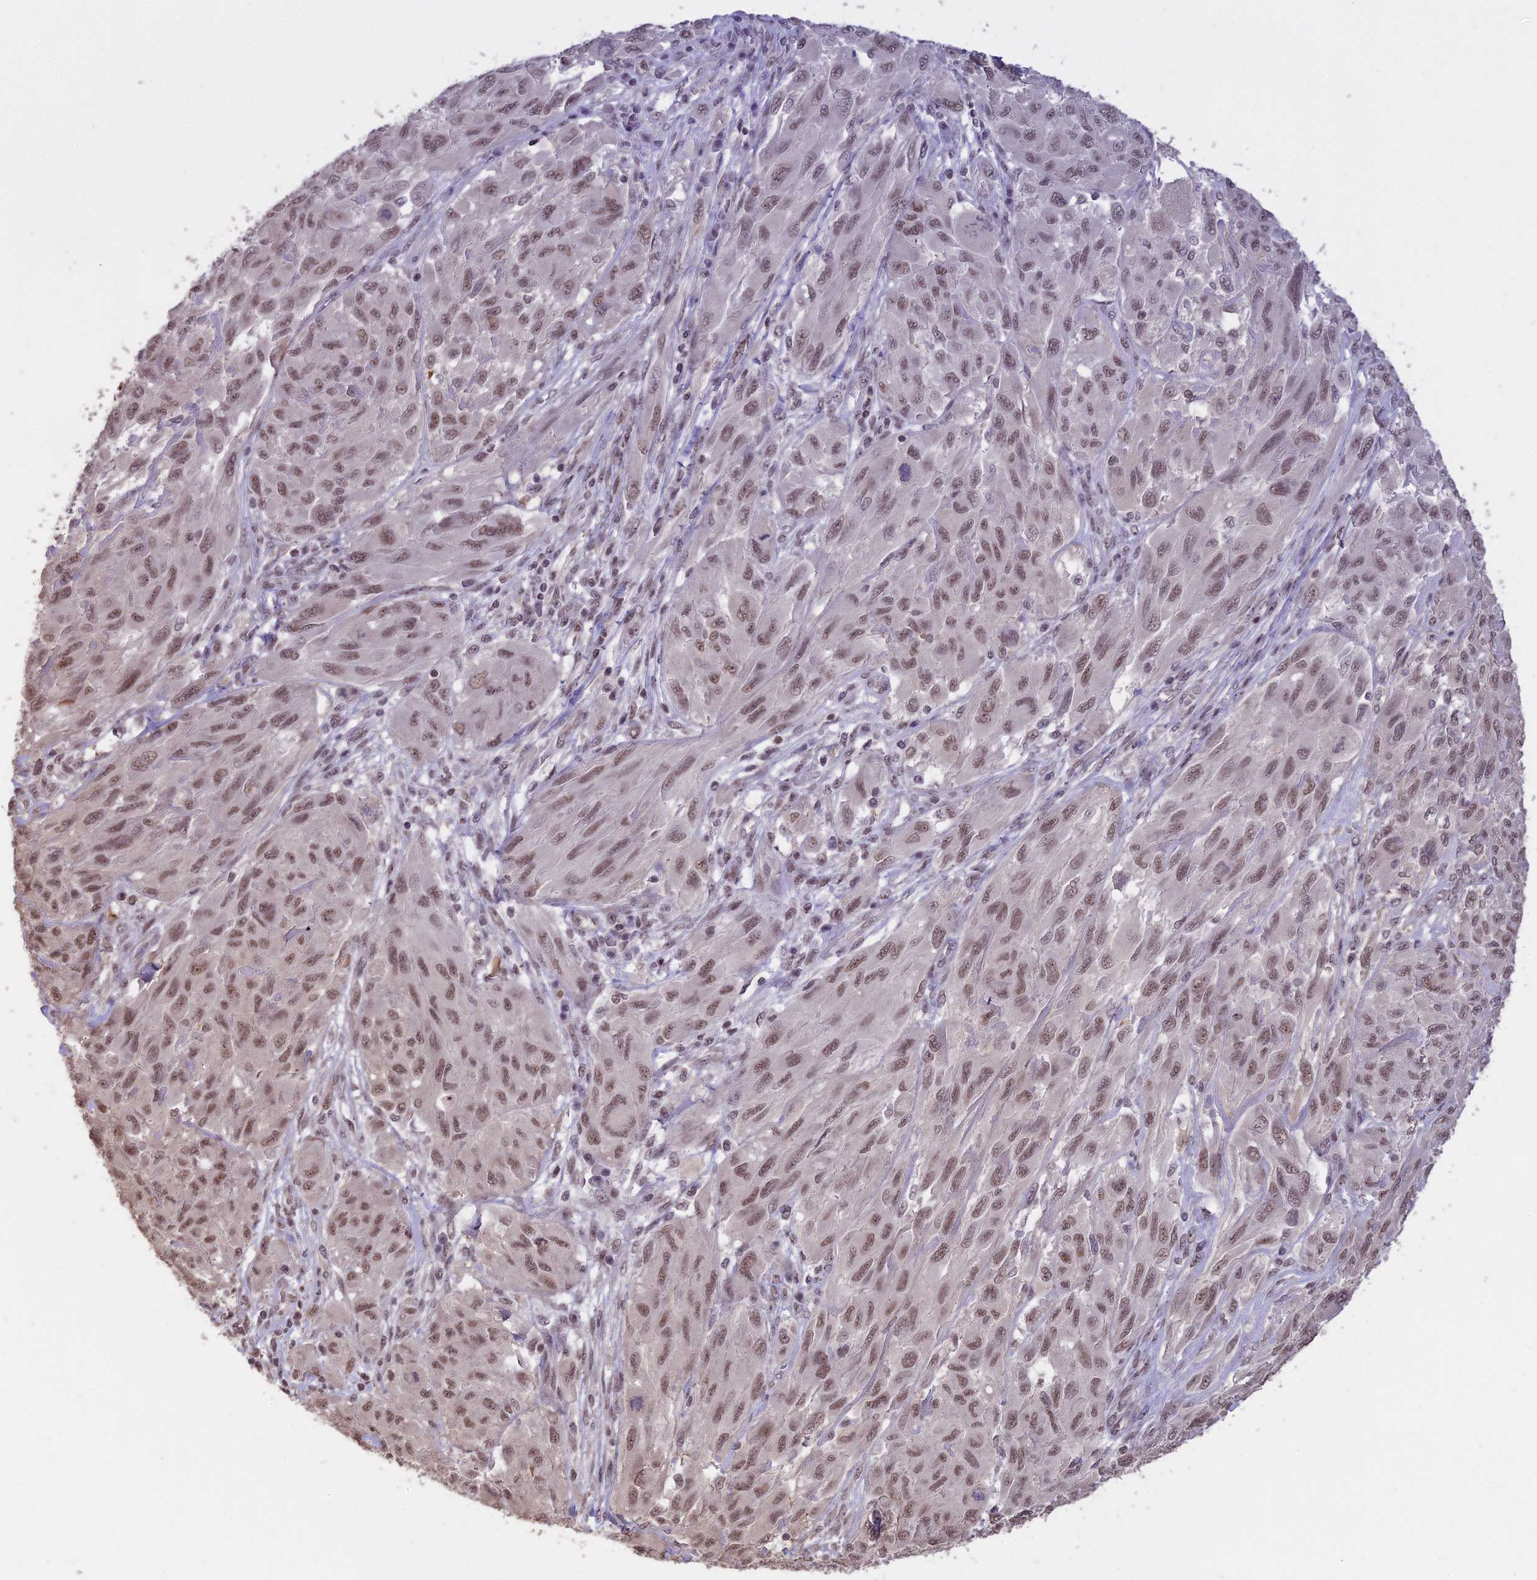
{"staining": {"intensity": "moderate", "quantity": ">75%", "location": "nuclear"}, "tissue": "melanoma", "cell_type": "Tumor cells", "image_type": "cancer", "snomed": [{"axis": "morphology", "description": "Malignant melanoma, NOS"}, {"axis": "topography", "description": "Skin"}], "caption": "A high-resolution image shows immunohistochemistry (IHC) staining of malignant melanoma, which exhibits moderate nuclear positivity in about >75% of tumor cells.", "gene": "TIGD7", "patient": {"sex": "female", "age": 91}}